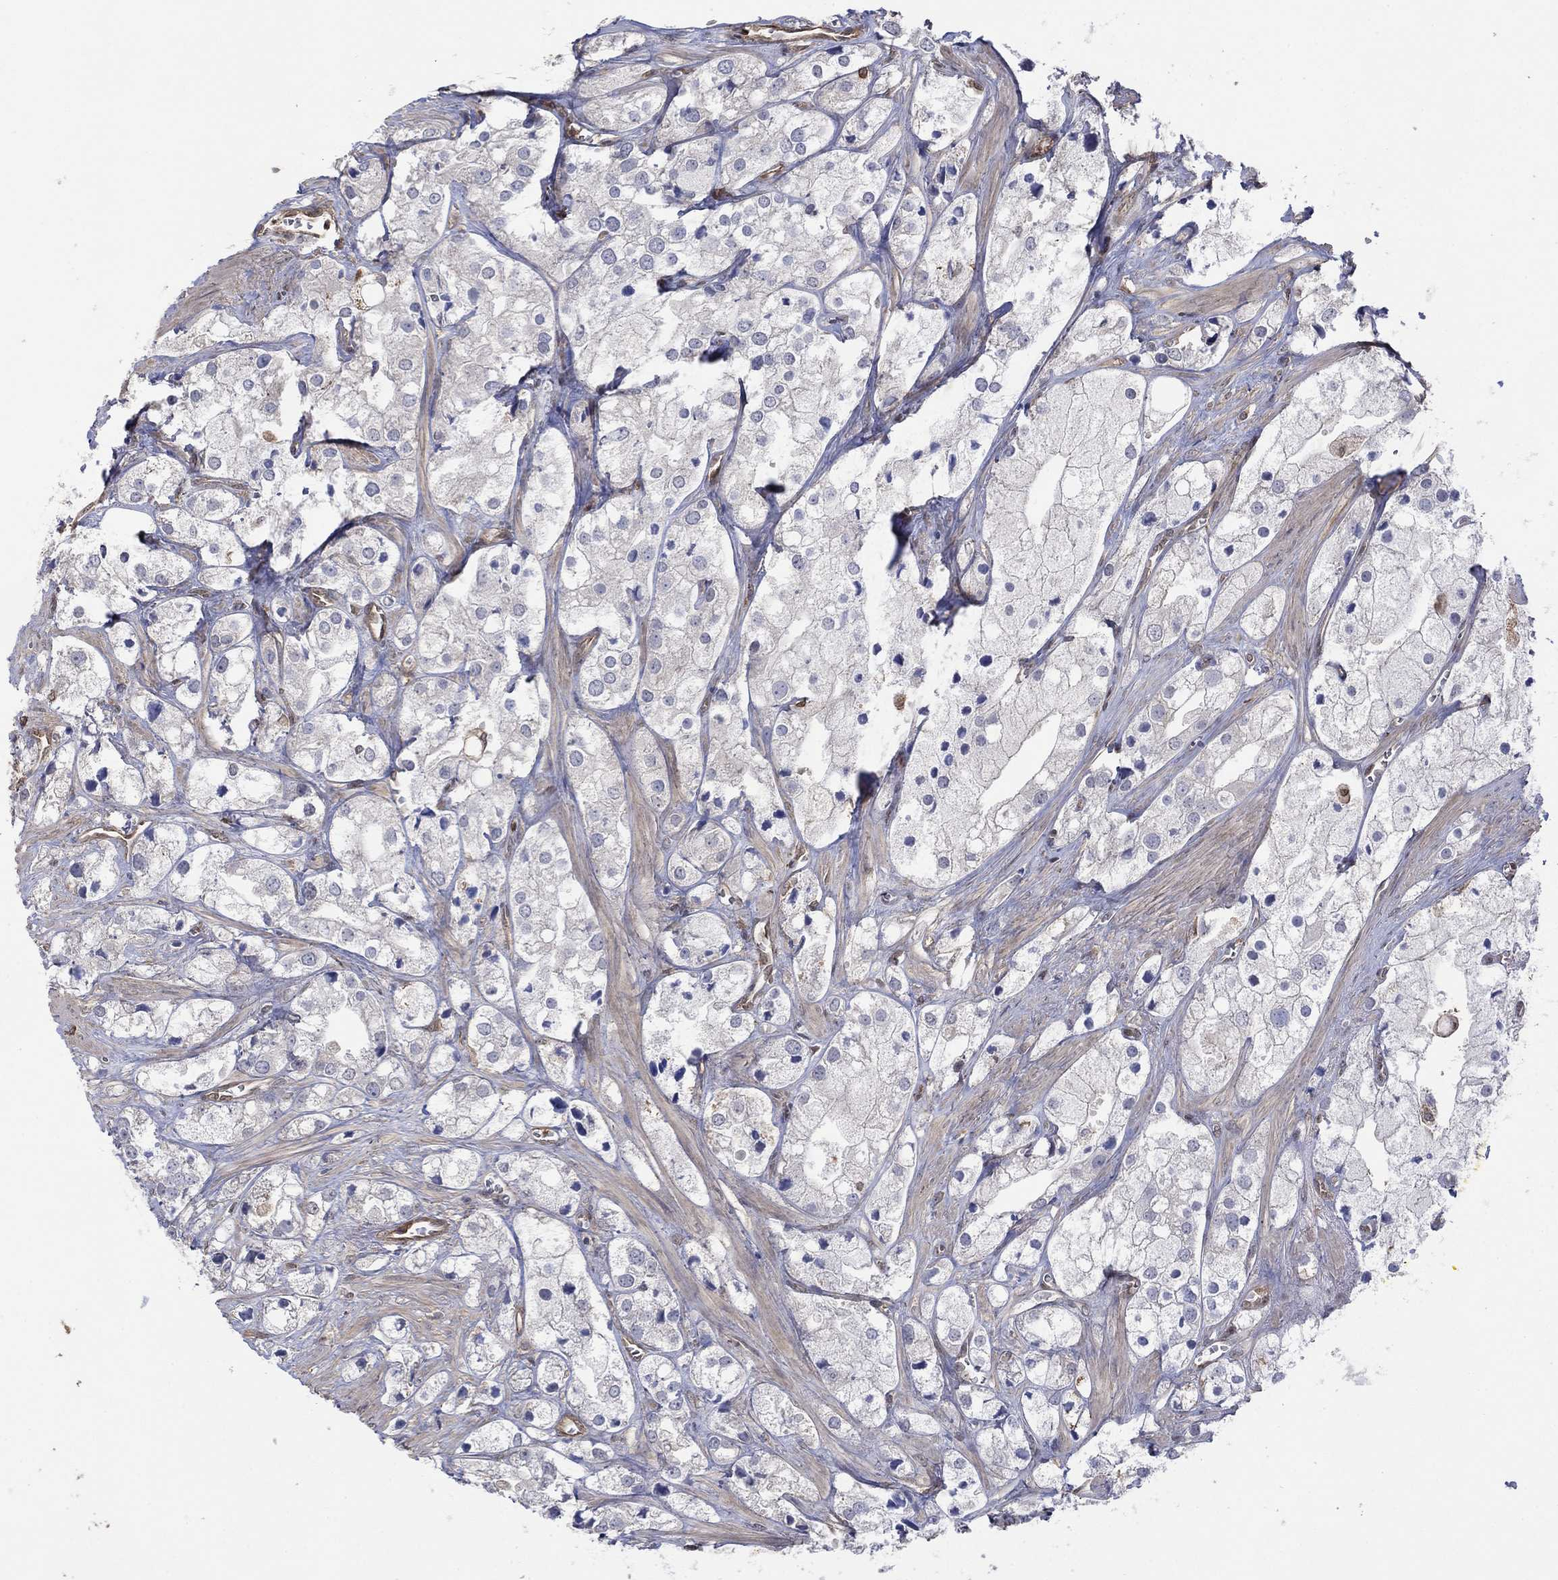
{"staining": {"intensity": "negative", "quantity": "none", "location": "none"}, "tissue": "prostate cancer", "cell_type": "Tumor cells", "image_type": "cancer", "snomed": [{"axis": "morphology", "description": "Adenocarcinoma, NOS"}, {"axis": "topography", "description": "Prostate and seminal vesicle, NOS"}, {"axis": "topography", "description": "Prostate"}], "caption": "Immunohistochemistry (IHC) micrograph of neoplastic tissue: adenocarcinoma (prostate) stained with DAB demonstrates no significant protein staining in tumor cells.", "gene": "RNF114", "patient": {"sex": "male", "age": 79}}